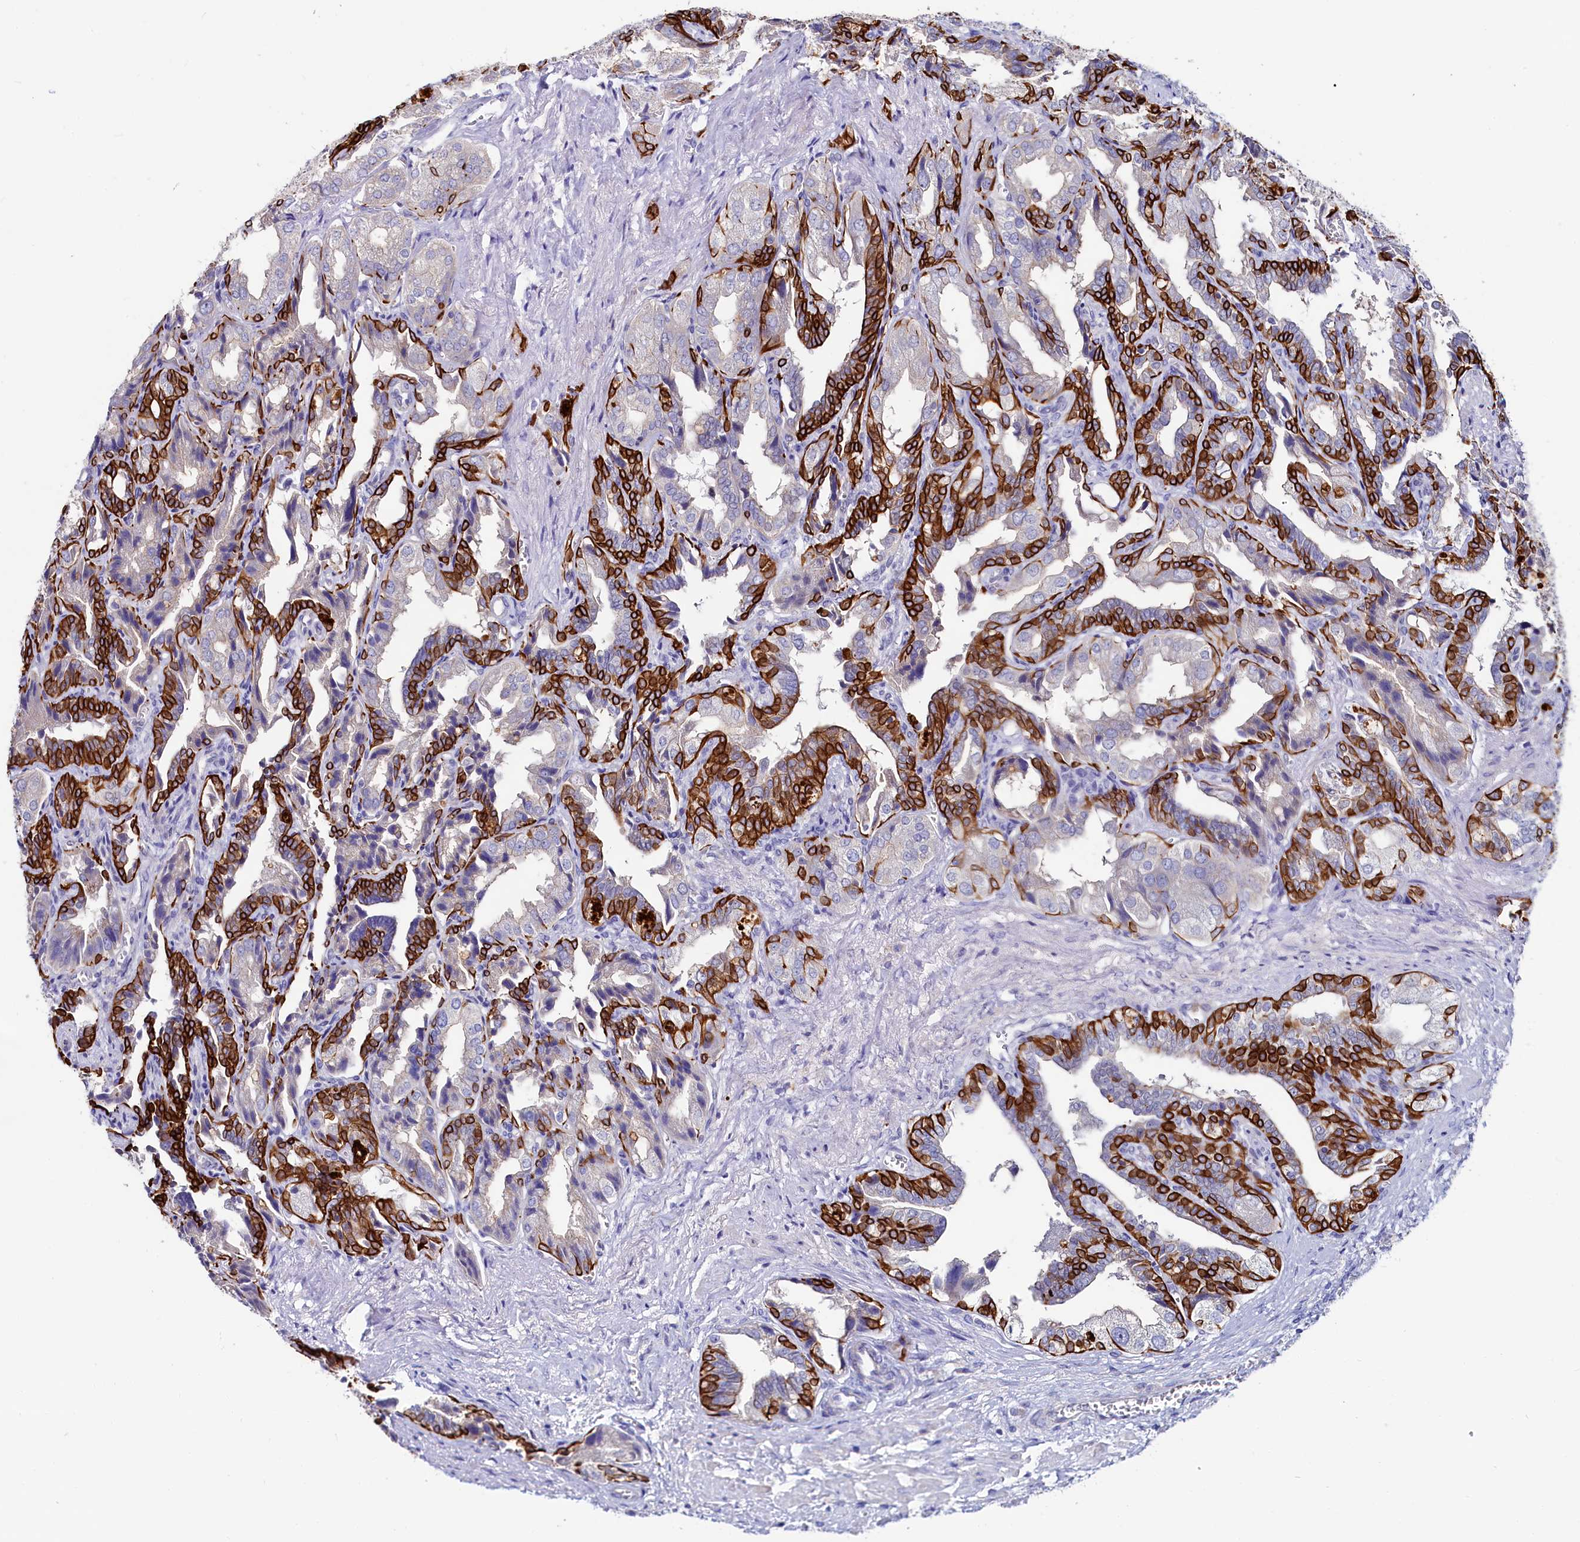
{"staining": {"intensity": "strong", "quantity": "25%-75%", "location": "cytoplasmic/membranous"}, "tissue": "seminal vesicle", "cell_type": "Glandular cells", "image_type": "normal", "snomed": [{"axis": "morphology", "description": "Normal tissue, NOS"}, {"axis": "topography", "description": "Seminal veicle"}], "caption": "IHC image of benign seminal vesicle: human seminal vesicle stained using immunohistochemistry reveals high levels of strong protein expression localized specifically in the cytoplasmic/membranous of glandular cells, appearing as a cytoplasmic/membranous brown color.", "gene": "ASTE1", "patient": {"sex": "male", "age": 63}}